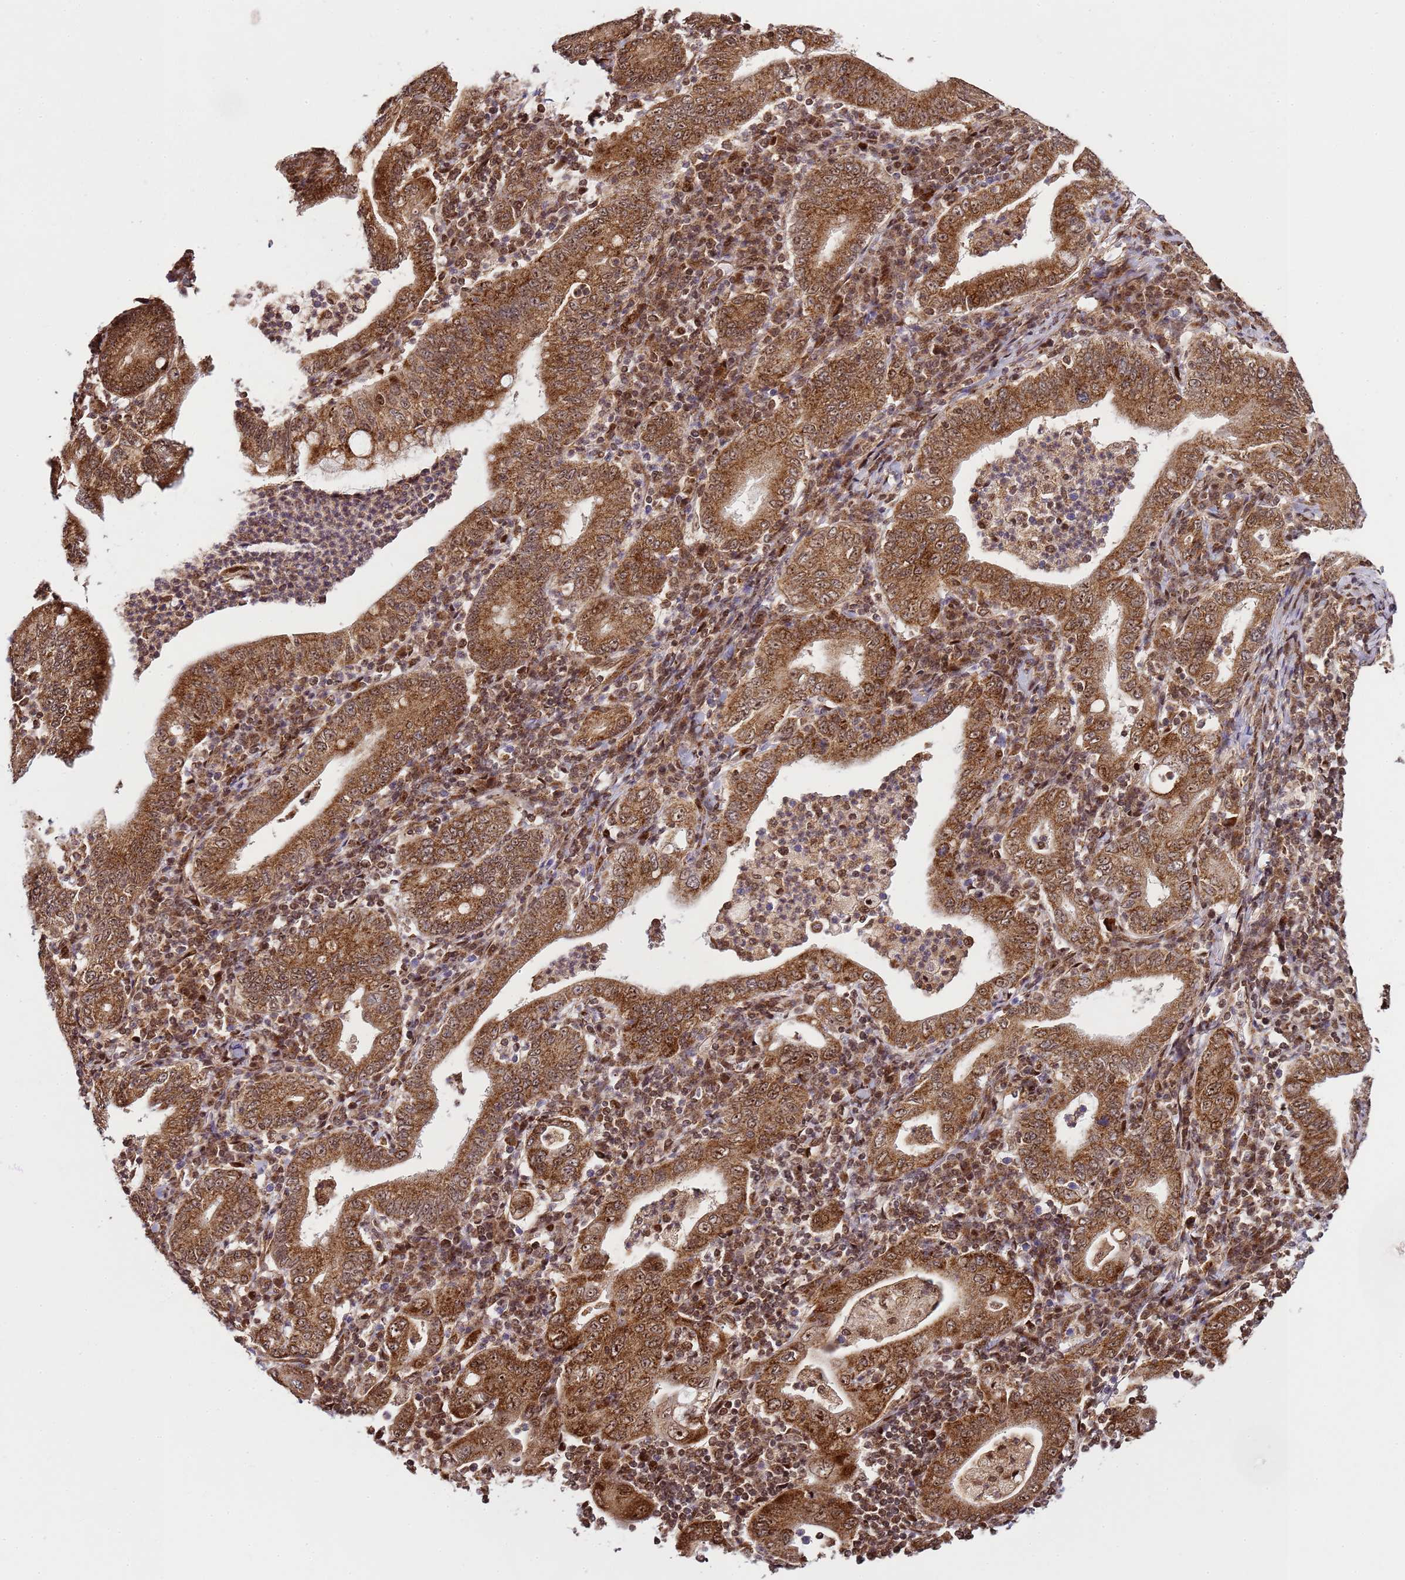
{"staining": {"intensity": "moderate", "quantity": ">75%", "location": "cytoplasmic/membranous"}, "tissue": "stomach cancer", "cell_type": "Tumor cells", "image_type": "cancer", "snomed": [{"axis": "morphology", "description": "Normal tissue, NOS"}, {"axis": "morphology", "description": "Adenocarcinoma, NOS"}, {"axis": "topography", "description": "Esophagus"}, {"axis": "topography", "description": "Stomach, upper"}, {"axis": "topography", "description": "Peripheral nerve tissue"}], "caption": "An image of human adenocarcinoma (stomach) stained for a protein reveals moderate cytoplasmic/membranous brown staining in tumor cells. (DAB IHC with brightfield microscopy, high magnification).", "gene": "PEX14", "patient": {"sex": "male", "age": 62}}